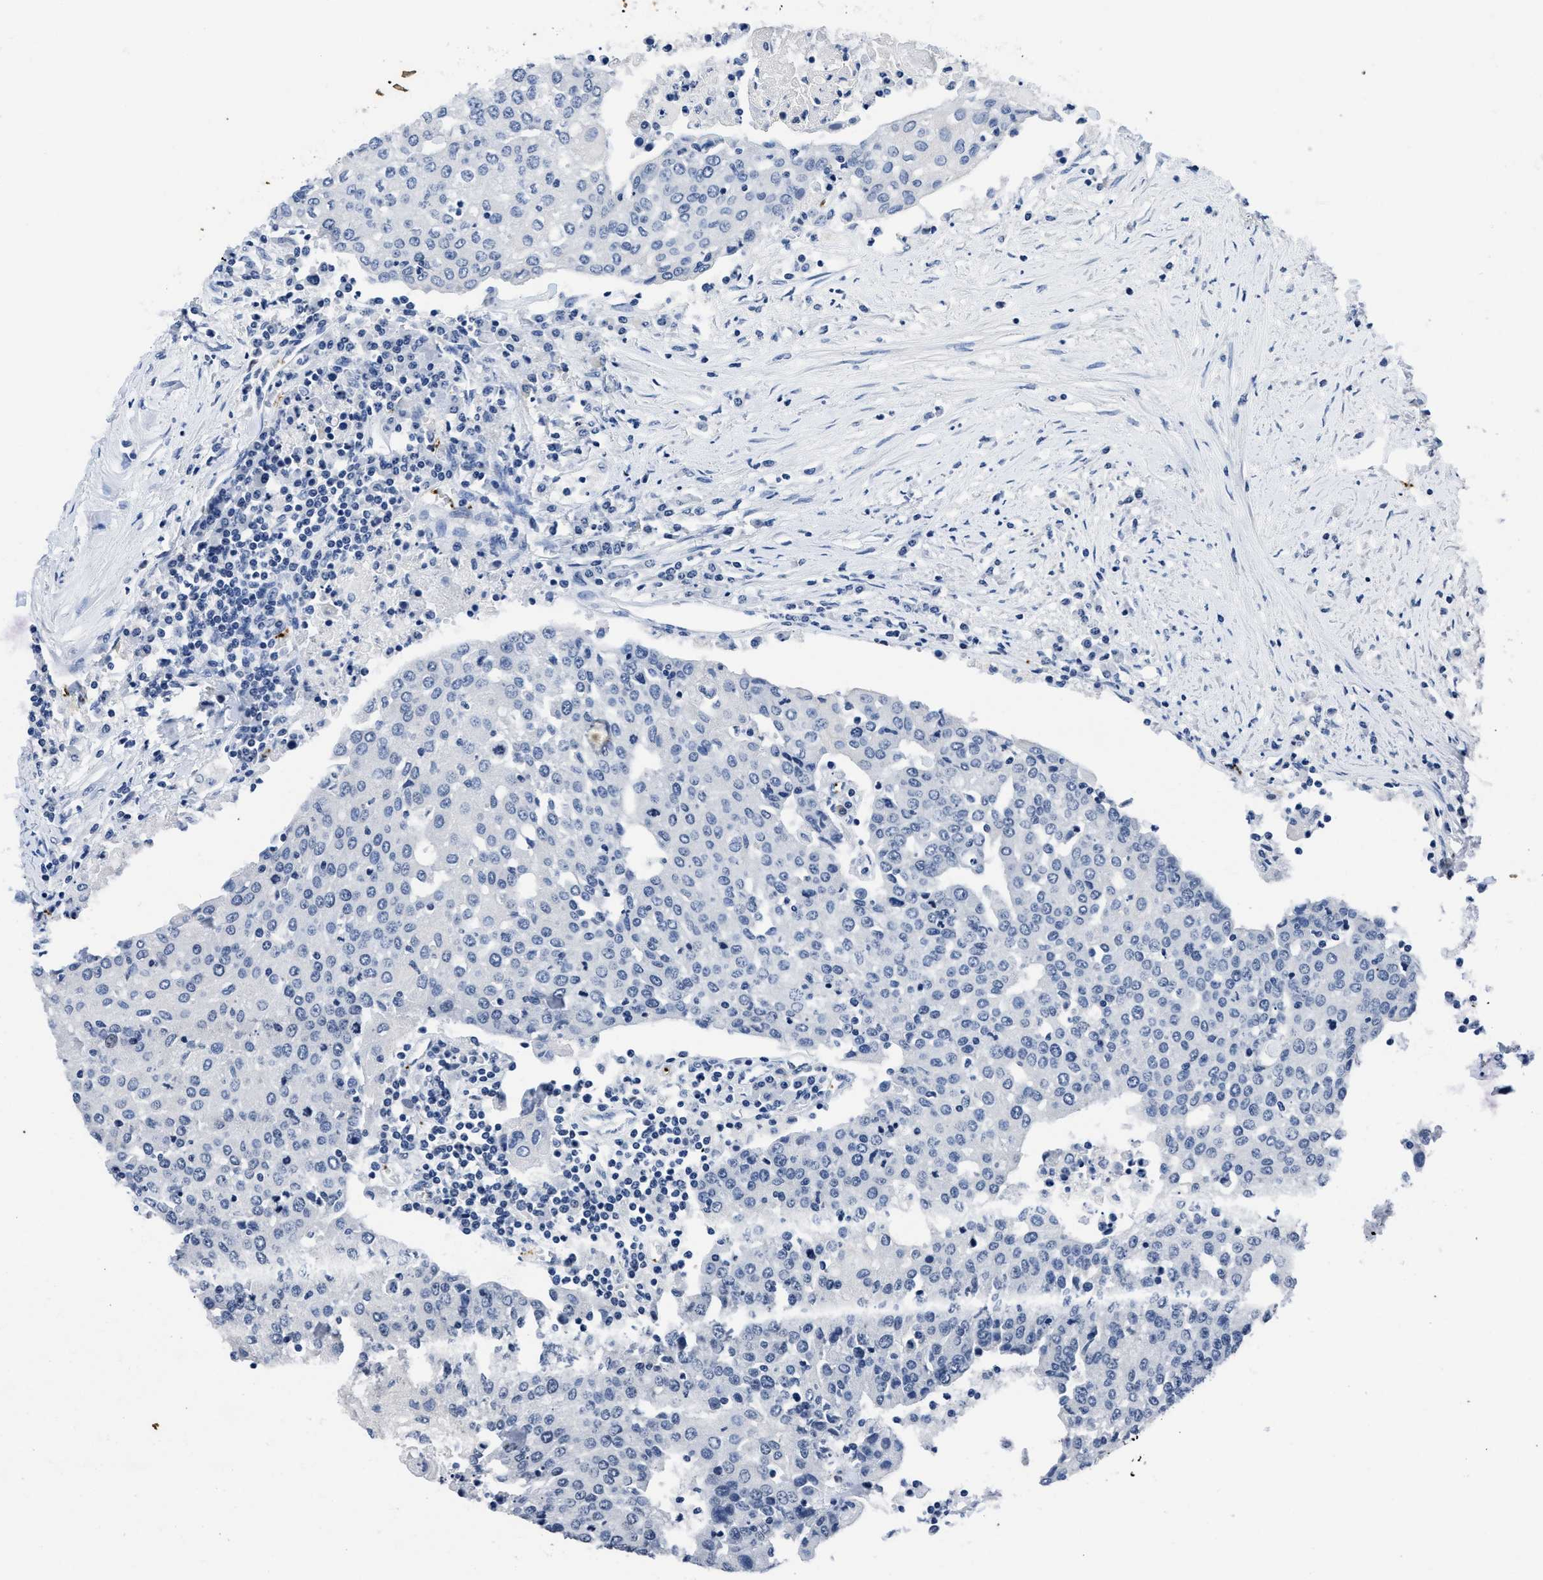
{"staining": {"intensity": "negative", "quantity": "none", "location": "none"}, "tissue": "urothelial cancer", "cell_type": "Tumor cells", "image_type": "cancer", "snomed": [{"axis": "morphology", "description": "Urothelial carcinoma, High grade"}, {"axis": "topography", "description": "Urinary bladder"}], "caption": "The photomicrograph shows no staining of tumor cells in urothelial cancer.", "gene": "ITGA2B", "patient": {"sex": "female", "age": 85}}